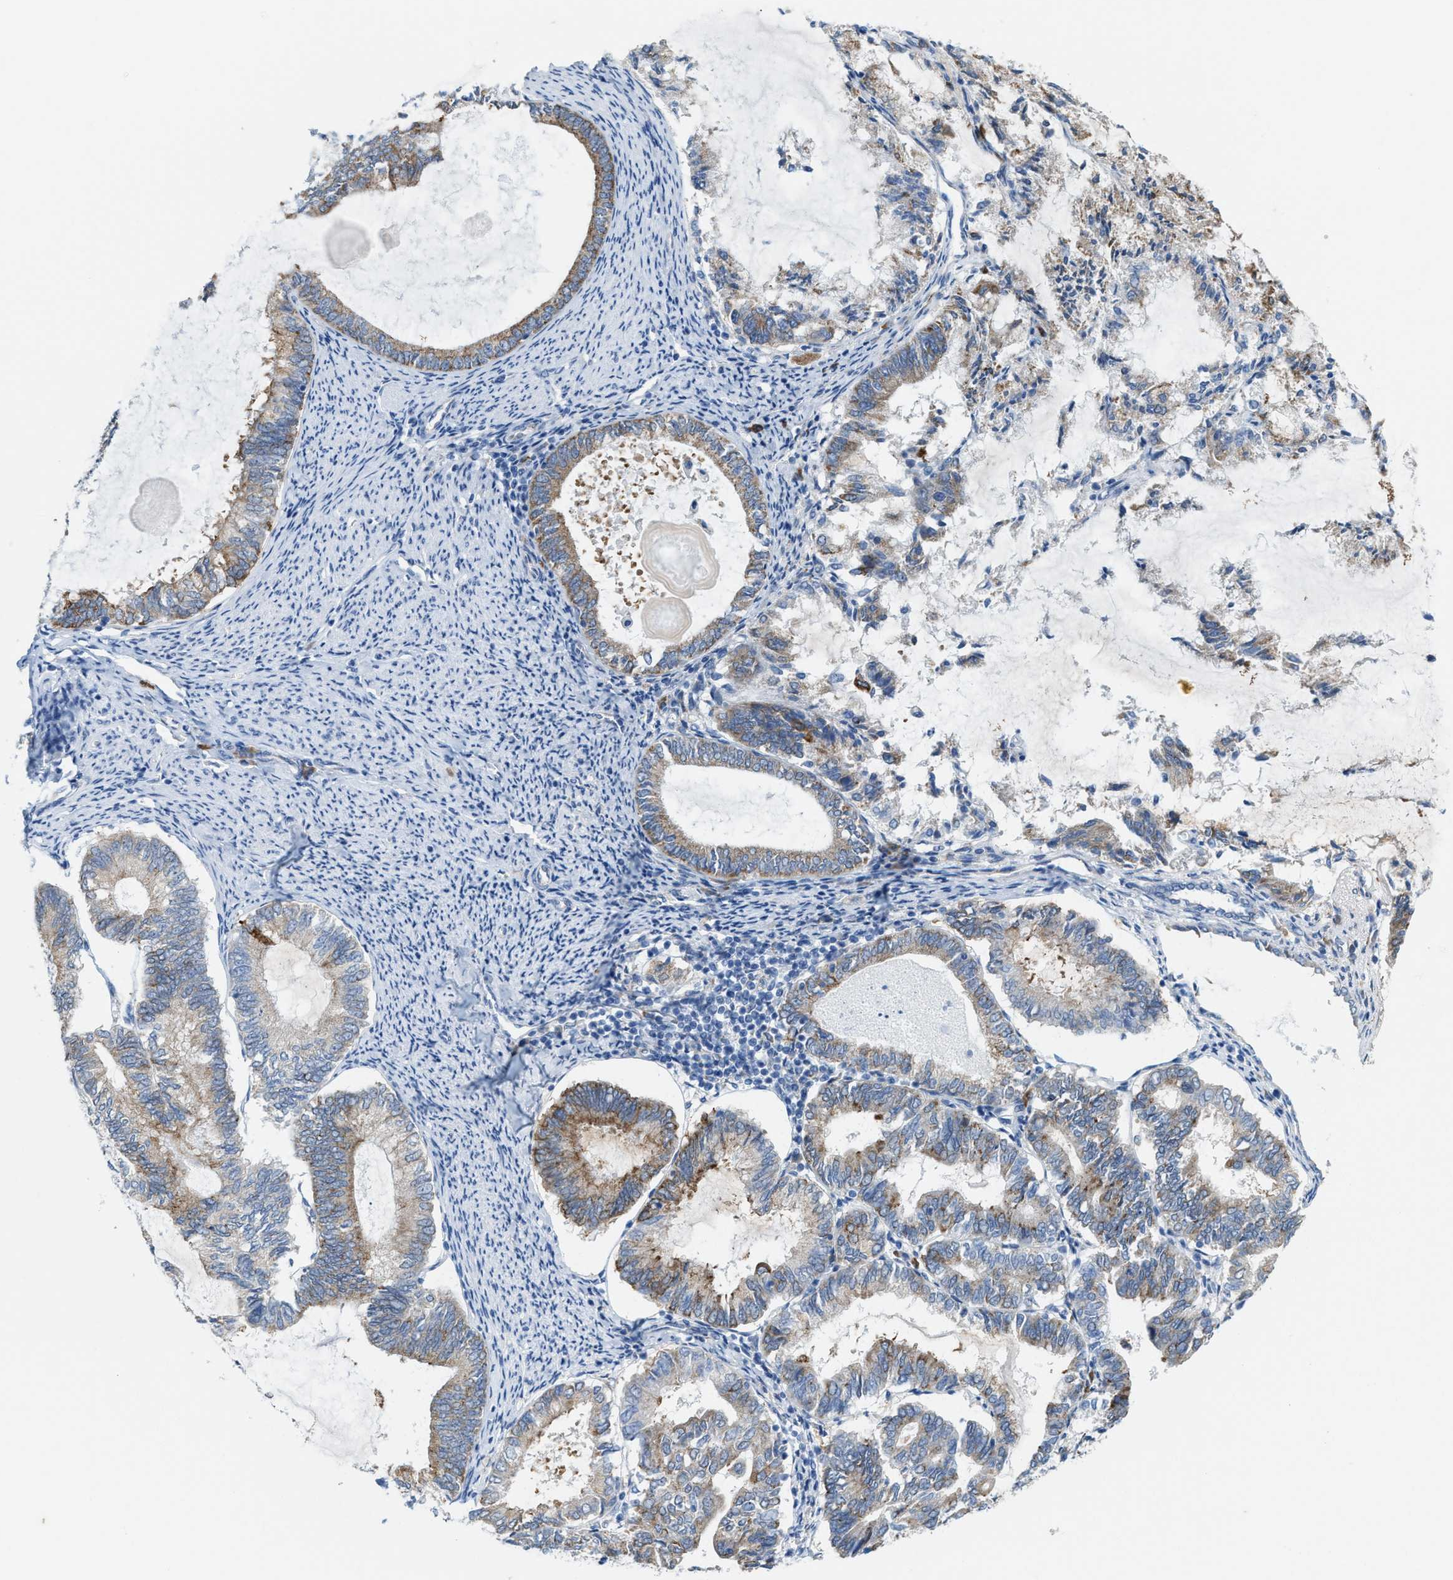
{"staining": {"intensity": "moderate", "quantity": ">75%", "location": "cytoplasmic/membranous"}, "tissue": "endometrial cancer", "cell_type": "Tumor cells", "image_type": "cancer", "snomed": [{"axis": "morphology", "description": "Adenocarcinoma, NOS"}, {"axis": "topography", "description": "Endometrium"}], "caption": "Immunohistochemistry (IHC) (DAB) staining of human endometrial adenocarcinoma shows moderate cytoplasmic/membranous protein positivity in about >75% of tumor cells. (DAB (3,3'-diaminobenzidine) IHC with brightfield microscopy, high magnification).", "gene": "KIFC3", "patient": {"sex": "female", "age": 86}}